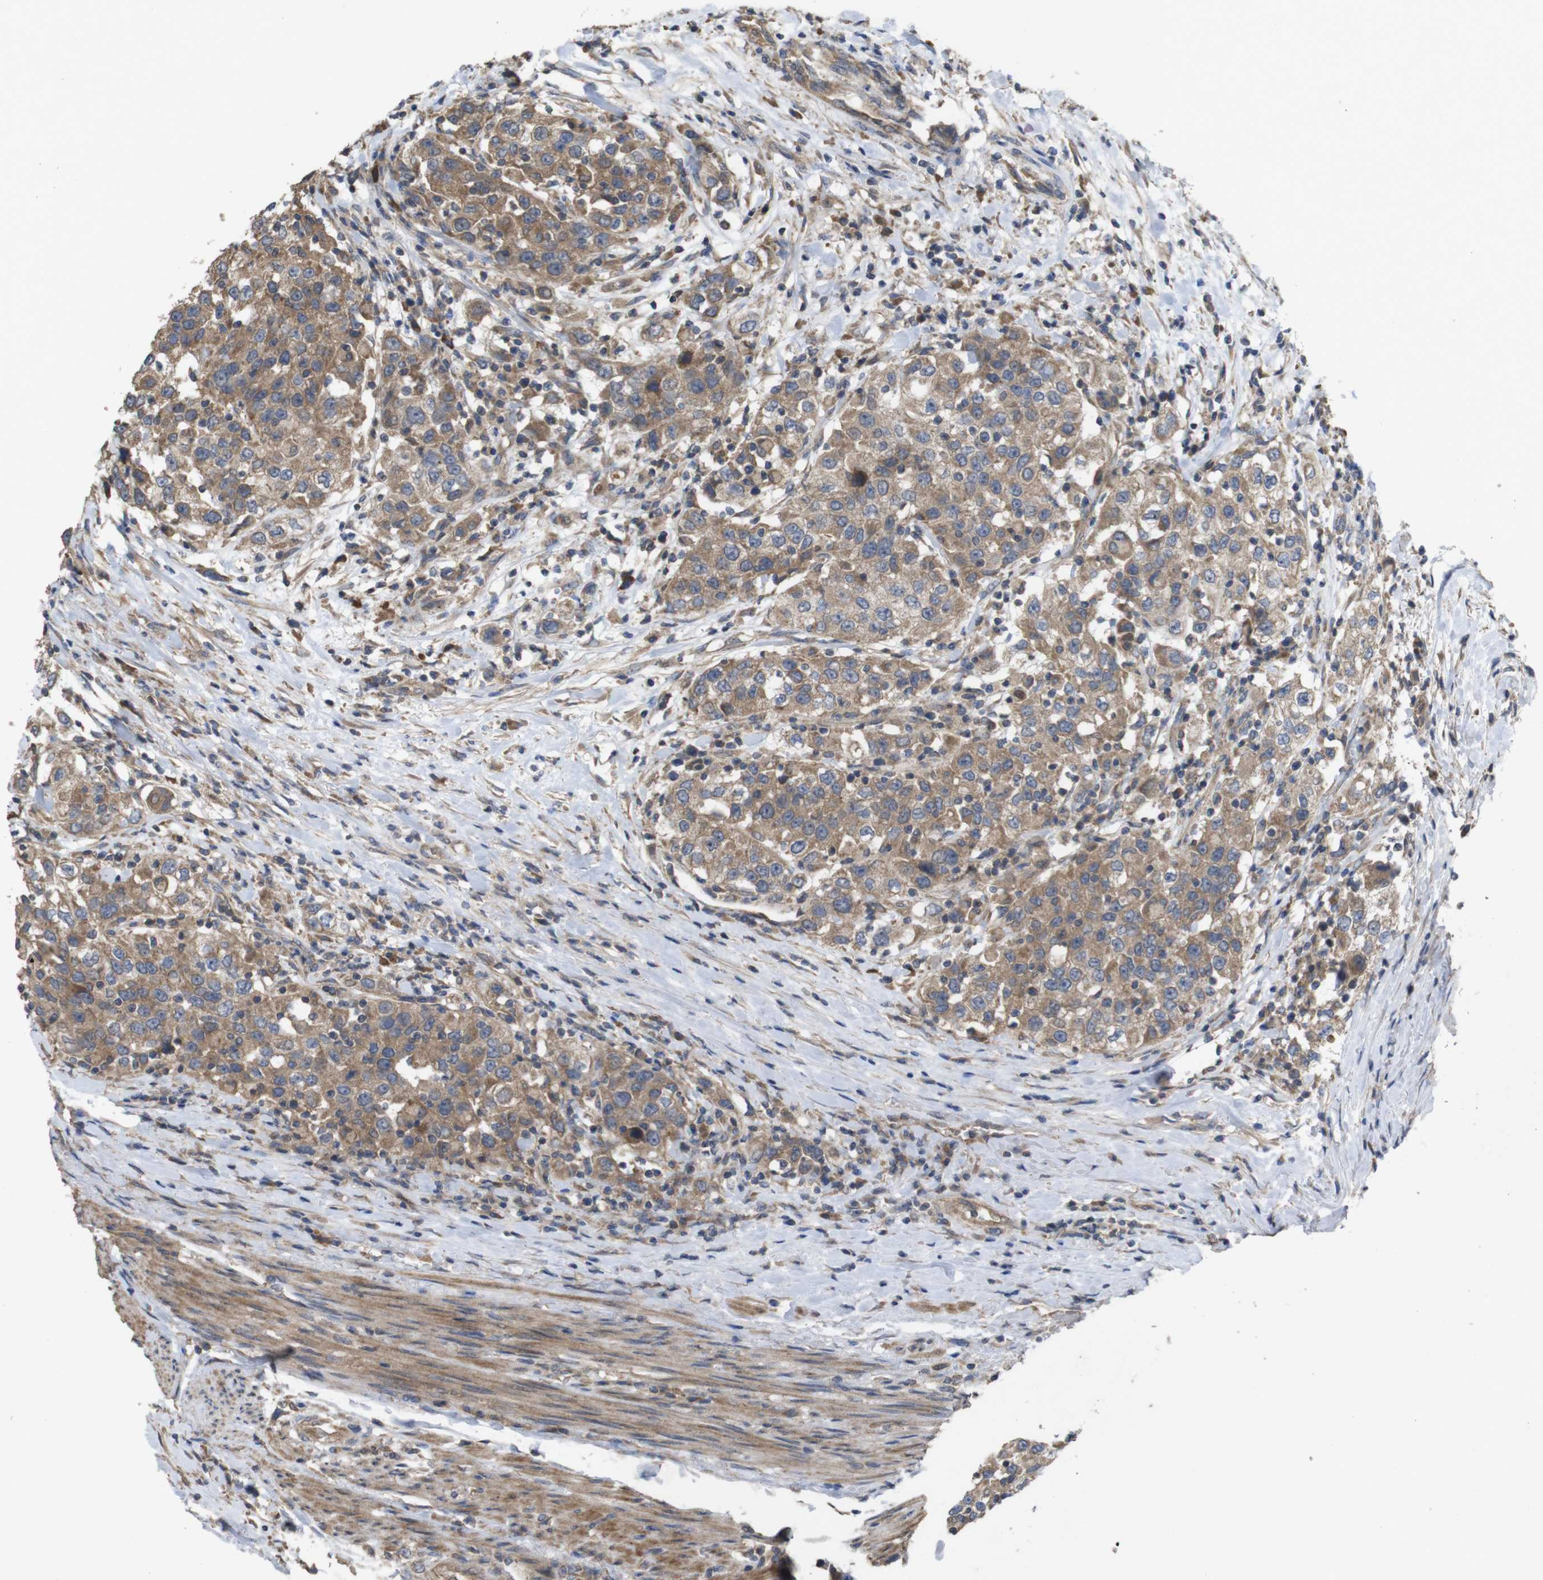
{"staining": {"intensity": "moderate", "quantity": ">75%", "location": "cytoplasmic/membranous"}, "tissue": "urothelial cancer", "cell_type": "Tumor cells", "image_type": "cancer", "snomed": [{"axis": "morphology", "description": "Urothelial carcinoma, High grade"}, {"axis": "topography", "description": "Urinary bladder"}], "caption": "Immunohistochemistry (DAB (3,3'-diaminobenzidine)) staining of urothelial cancer reveals moderate cytoplasmic/membranous protein staining in about >75% of tumor cells.", "gene": "KCNS3", "patient": {"sex": "female", "age": 80}}